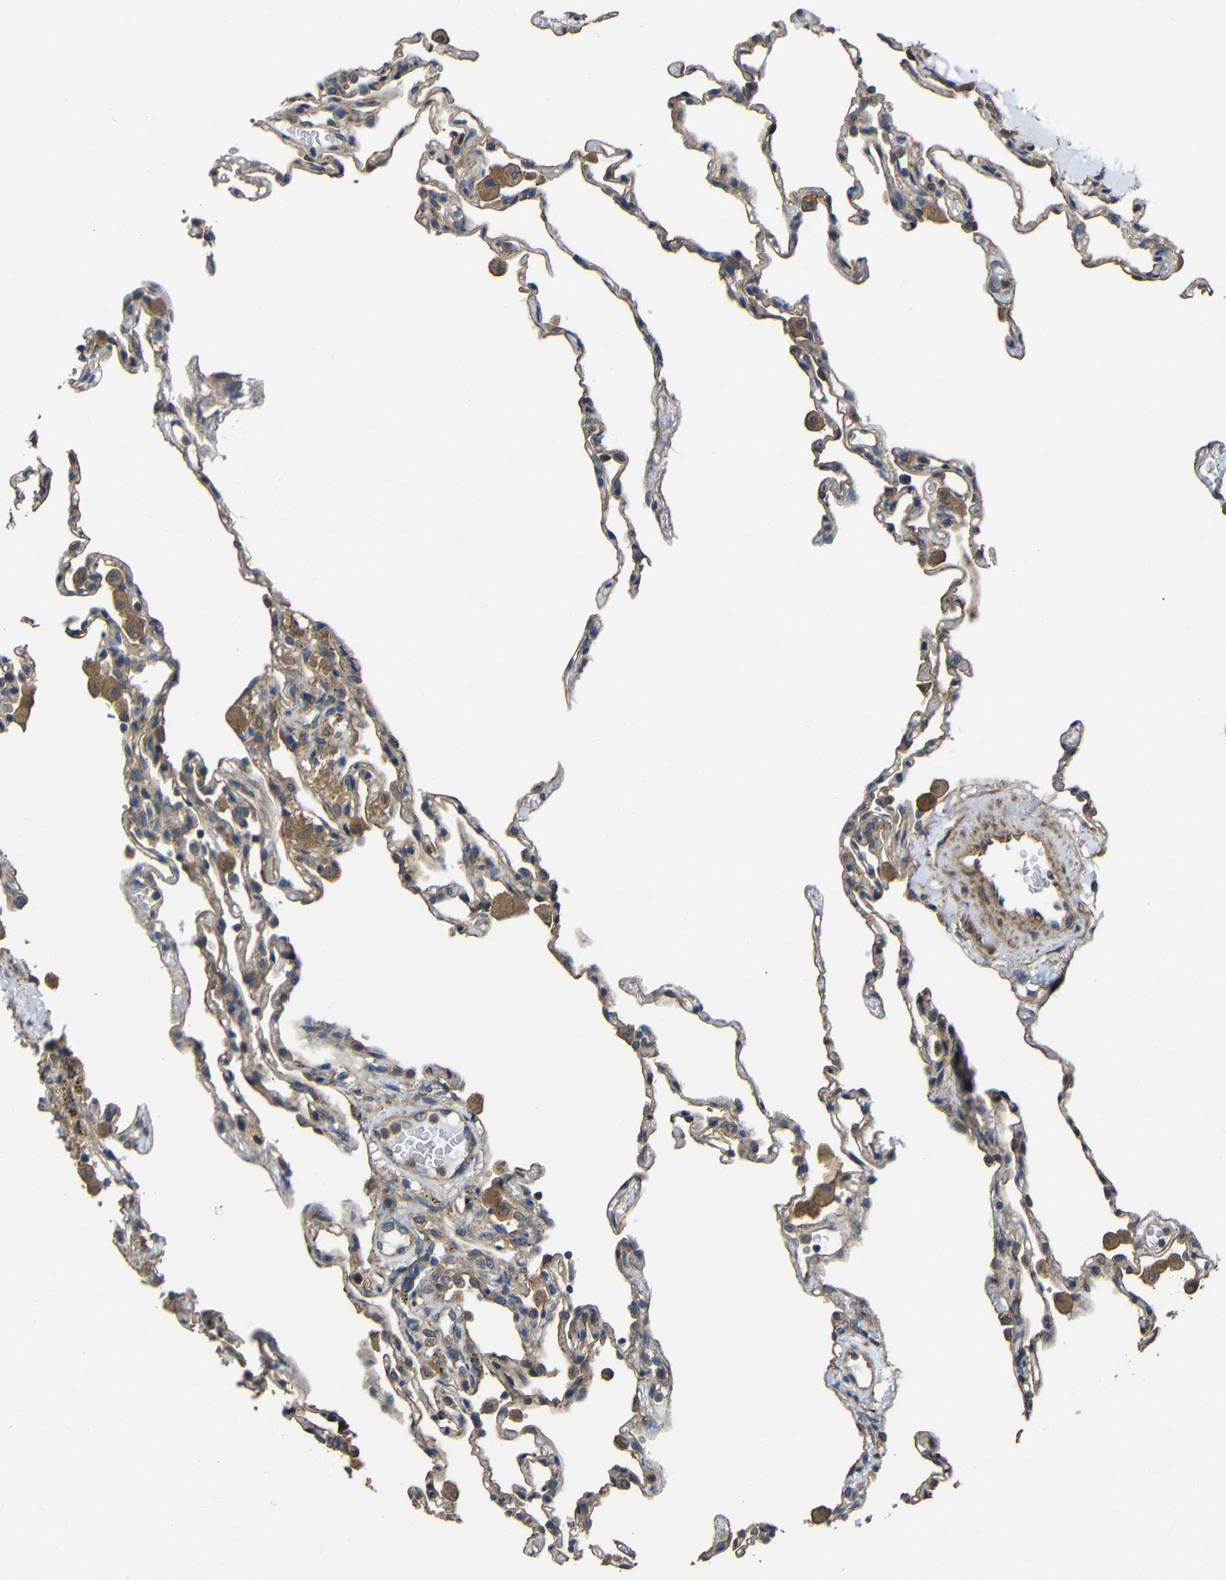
{"staining": {"intensity": "moderate", "quantity": ">75%", "location": "cytoplasmic/membranous"}, "tissue": "lung", "cell_type": "Alveolar cells", "image_type": "normal", "snomed": [{"axis": "morphology", "description": "Normal tissue, NOS"}, {"axis": "topography", "description": "Lung"}], "caption": "Alveolar cells display medium levels of moderate cytoplasmic/membranous positivity in approximately >75% of cells in benign human lung.", "gene": "CHST9", "patient": {"sex": "male", "age": 59}}